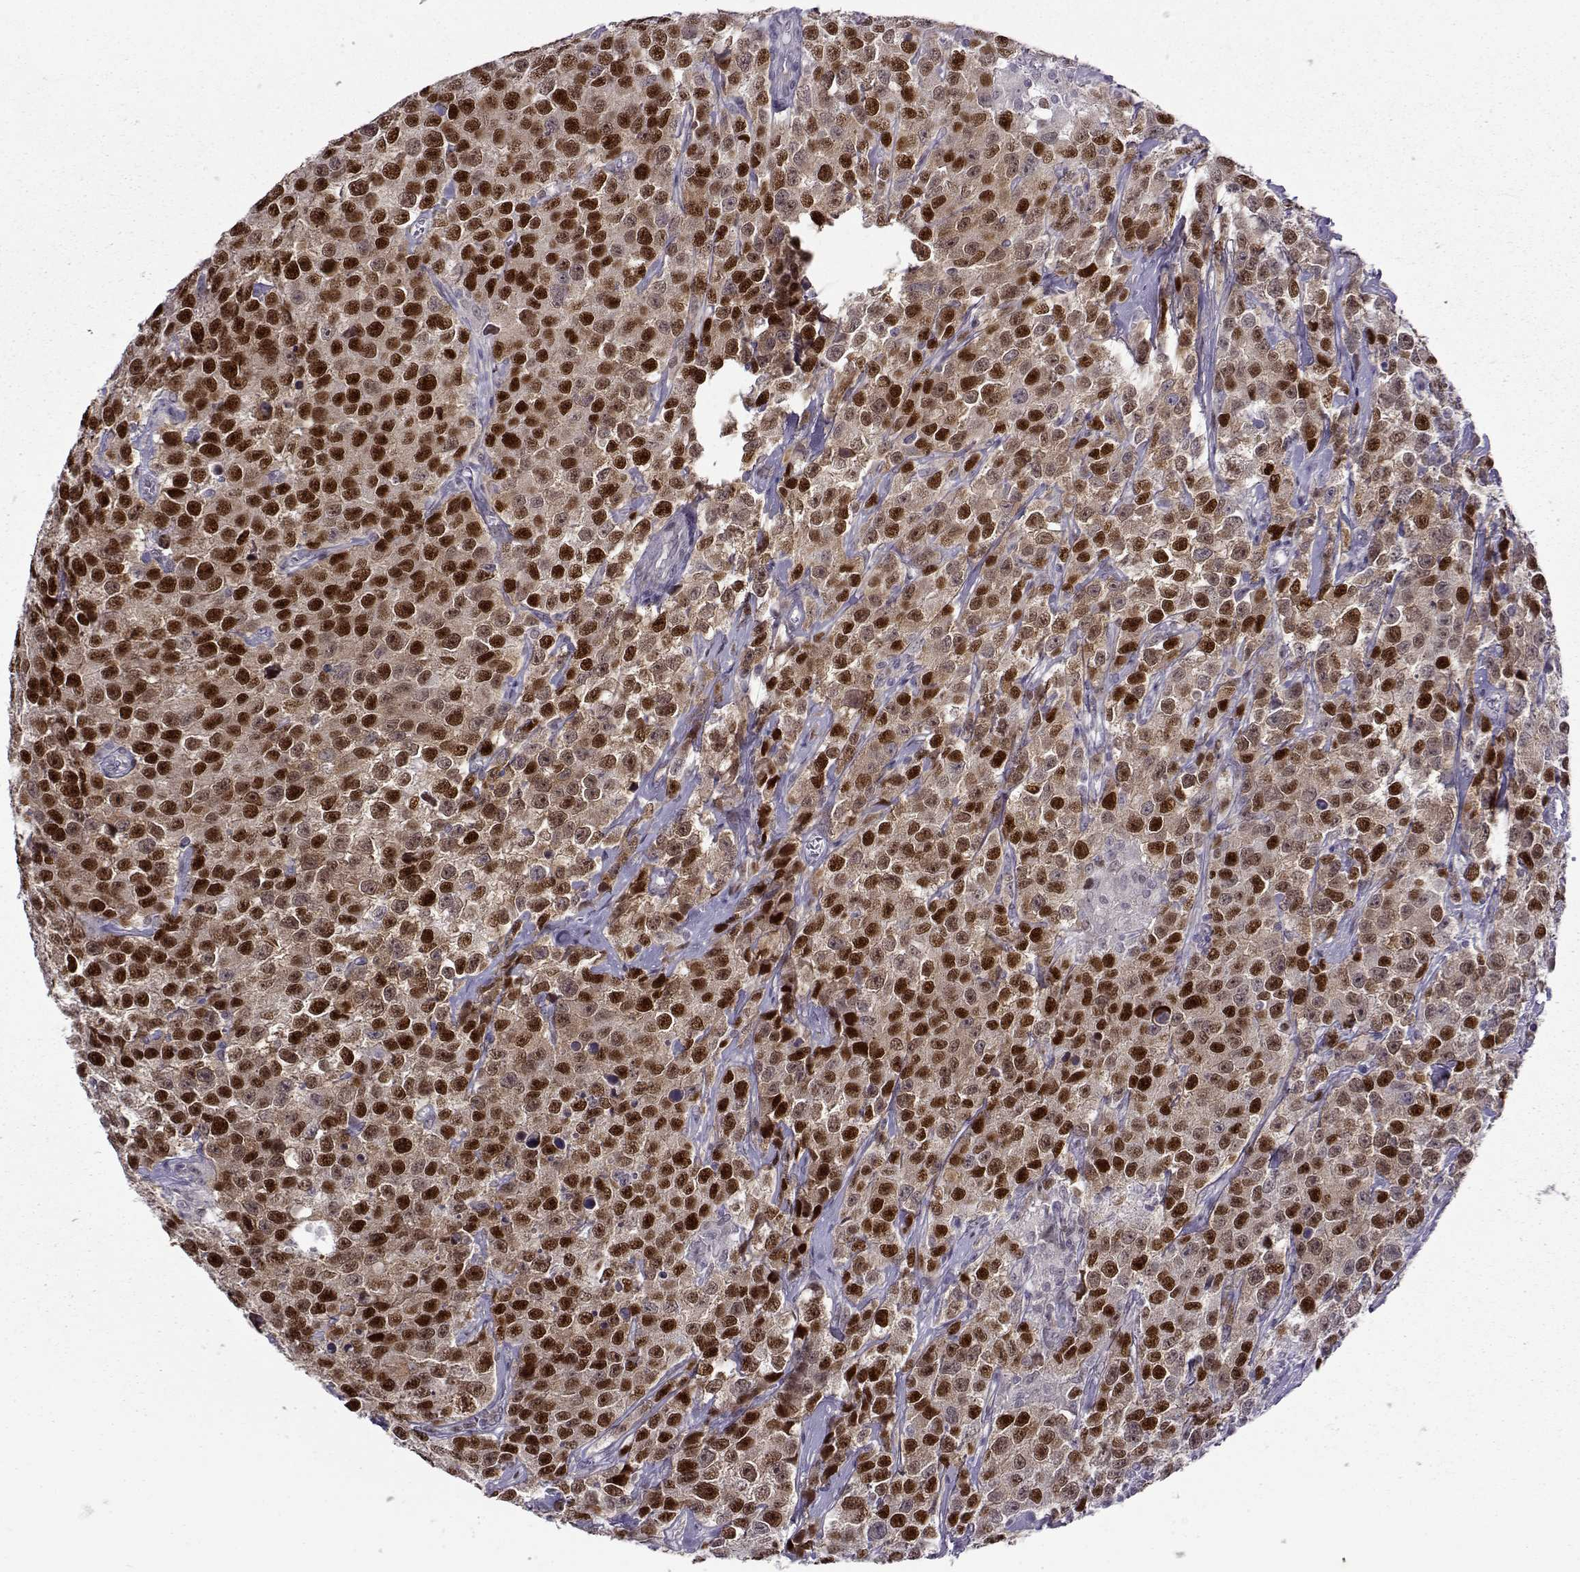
{"staining": {"intensity": "strong", "quantity": ">75%", "location": "cytoplasmic/membranous,nuclear"}, "tissue": "testis cancer", "cell_type": "Tumor cells", "image_type": "cancer", "snomed": [{"axis": "morphology", "description": "Seminoma, NOS"}, {"axis": "topography", "description": "Testis"}], "caption": "This histopathology image reveals immunohistochemistry (IHC) staining of human testis seminoma, with high strong cytoplasmic/membranous and nuclear staining in about >75% of tumor cells.", "gene": "BACH1", "patient": {"sex": "male", "age": 59}}